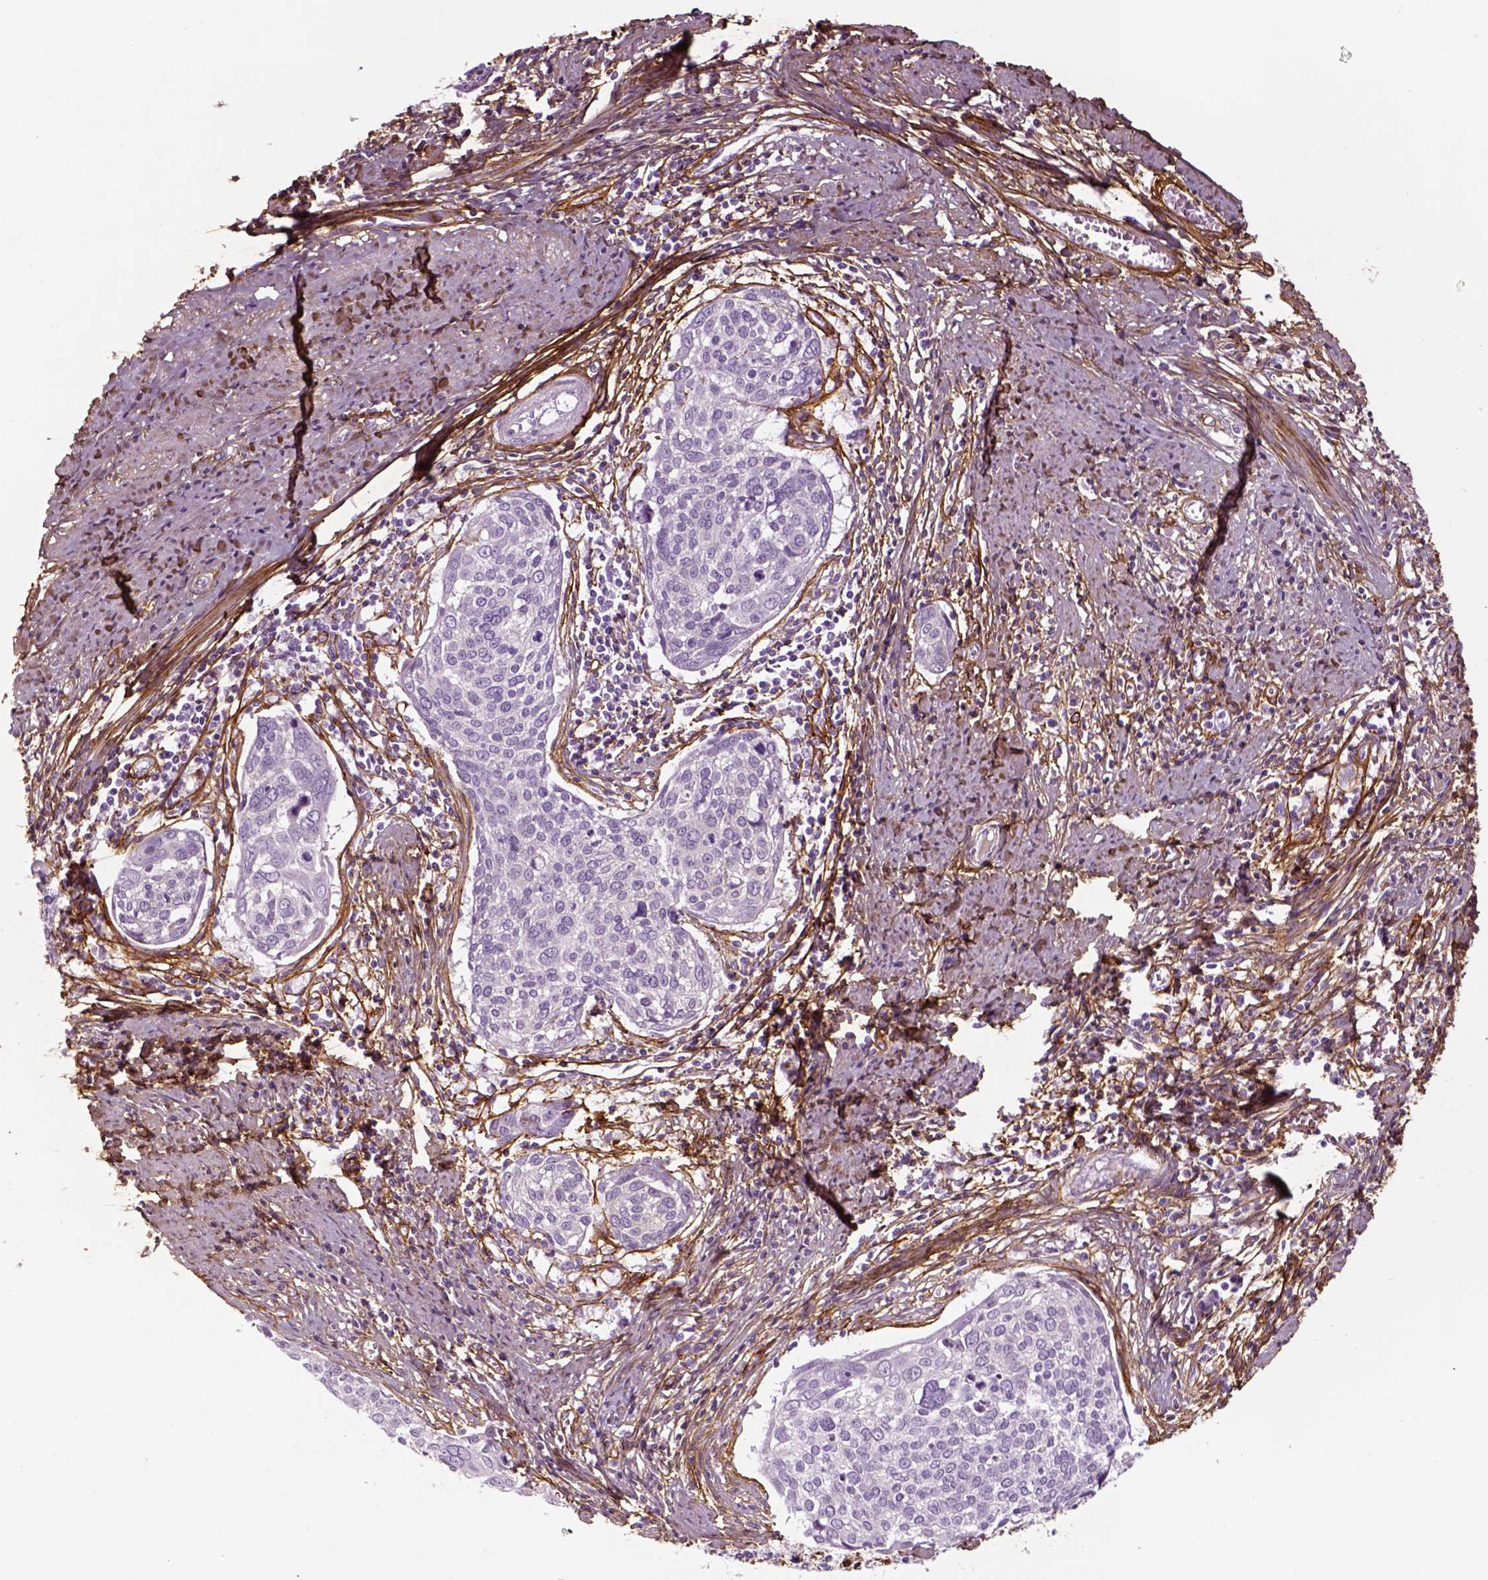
{"staining": {"intensity": "negative", "quantity": "none", "location": "none"}, "tissue": "cervical cancer", "cell_type": "Tumor cells", "image_type": "cancer", "snomed": [{"axis": "morphology", "description": "Squamous cell carcinoma, NOS"}, {"axis": "topography", "description": "Cervix"}], "caption": "IHC image of cervical cancer (squamous cell carcinoma) stained for a protein (brown), which demonstrates no staining in tumor cells.", "gene": "COL6A2", "patient": {"sex": "female", "age": 39}}